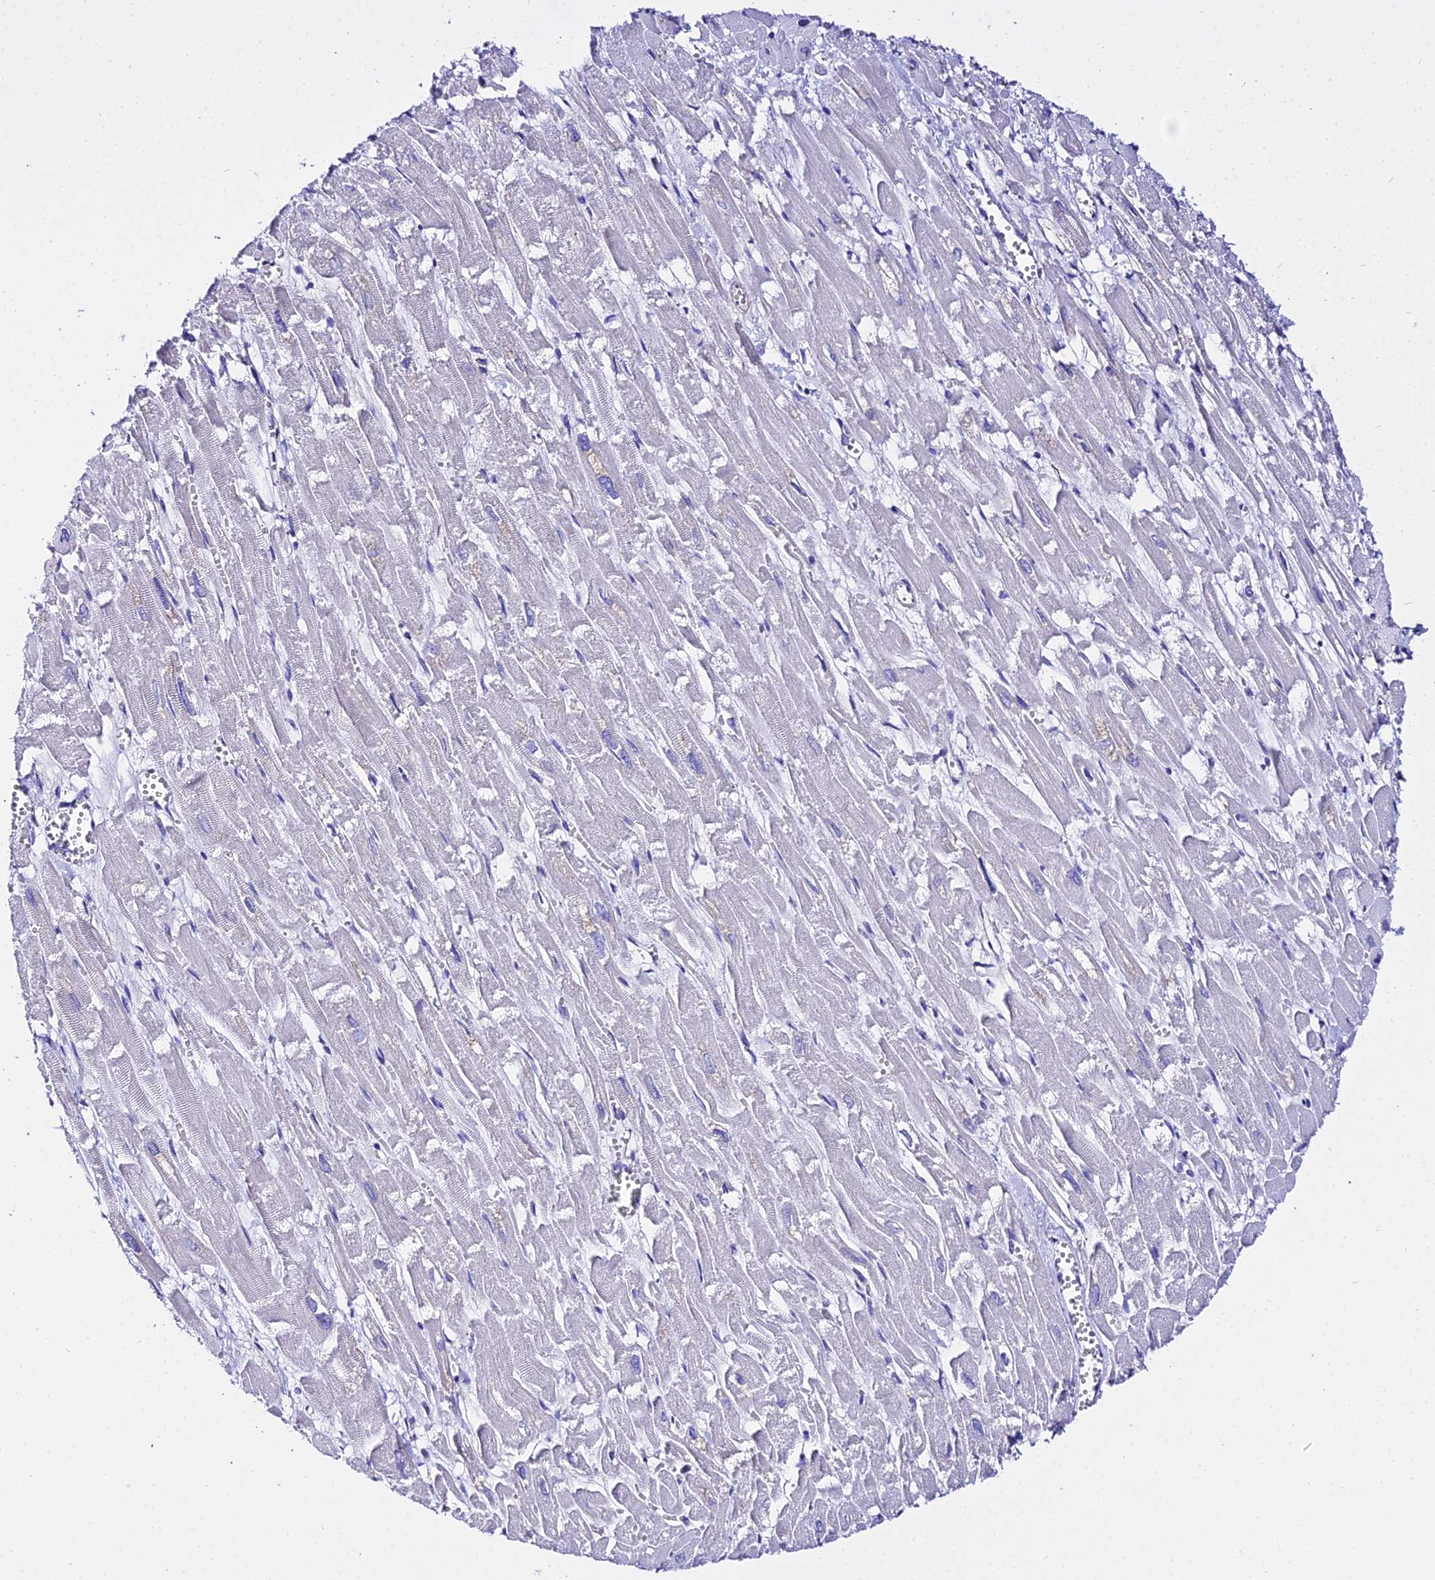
{"staining": {"intensity": "negative", "quantity": "none", "location": "none"}, "tissue": "heart muscle", "cell_type": "Cardiomyocytes", "image_type": "normal", "snomed": [{"axis": "morphology", "description": "Normal tissue, NOS"}, {"axis": "topography", "description": "Heart"}], "caption": "This is an immunohistochemistry (IHC) photomicrograph of normal heart muscle. There is no expression in cardiomyocytes.", "gene": "TUBA1A", "patient": {"sex": "male", "age": 54}}